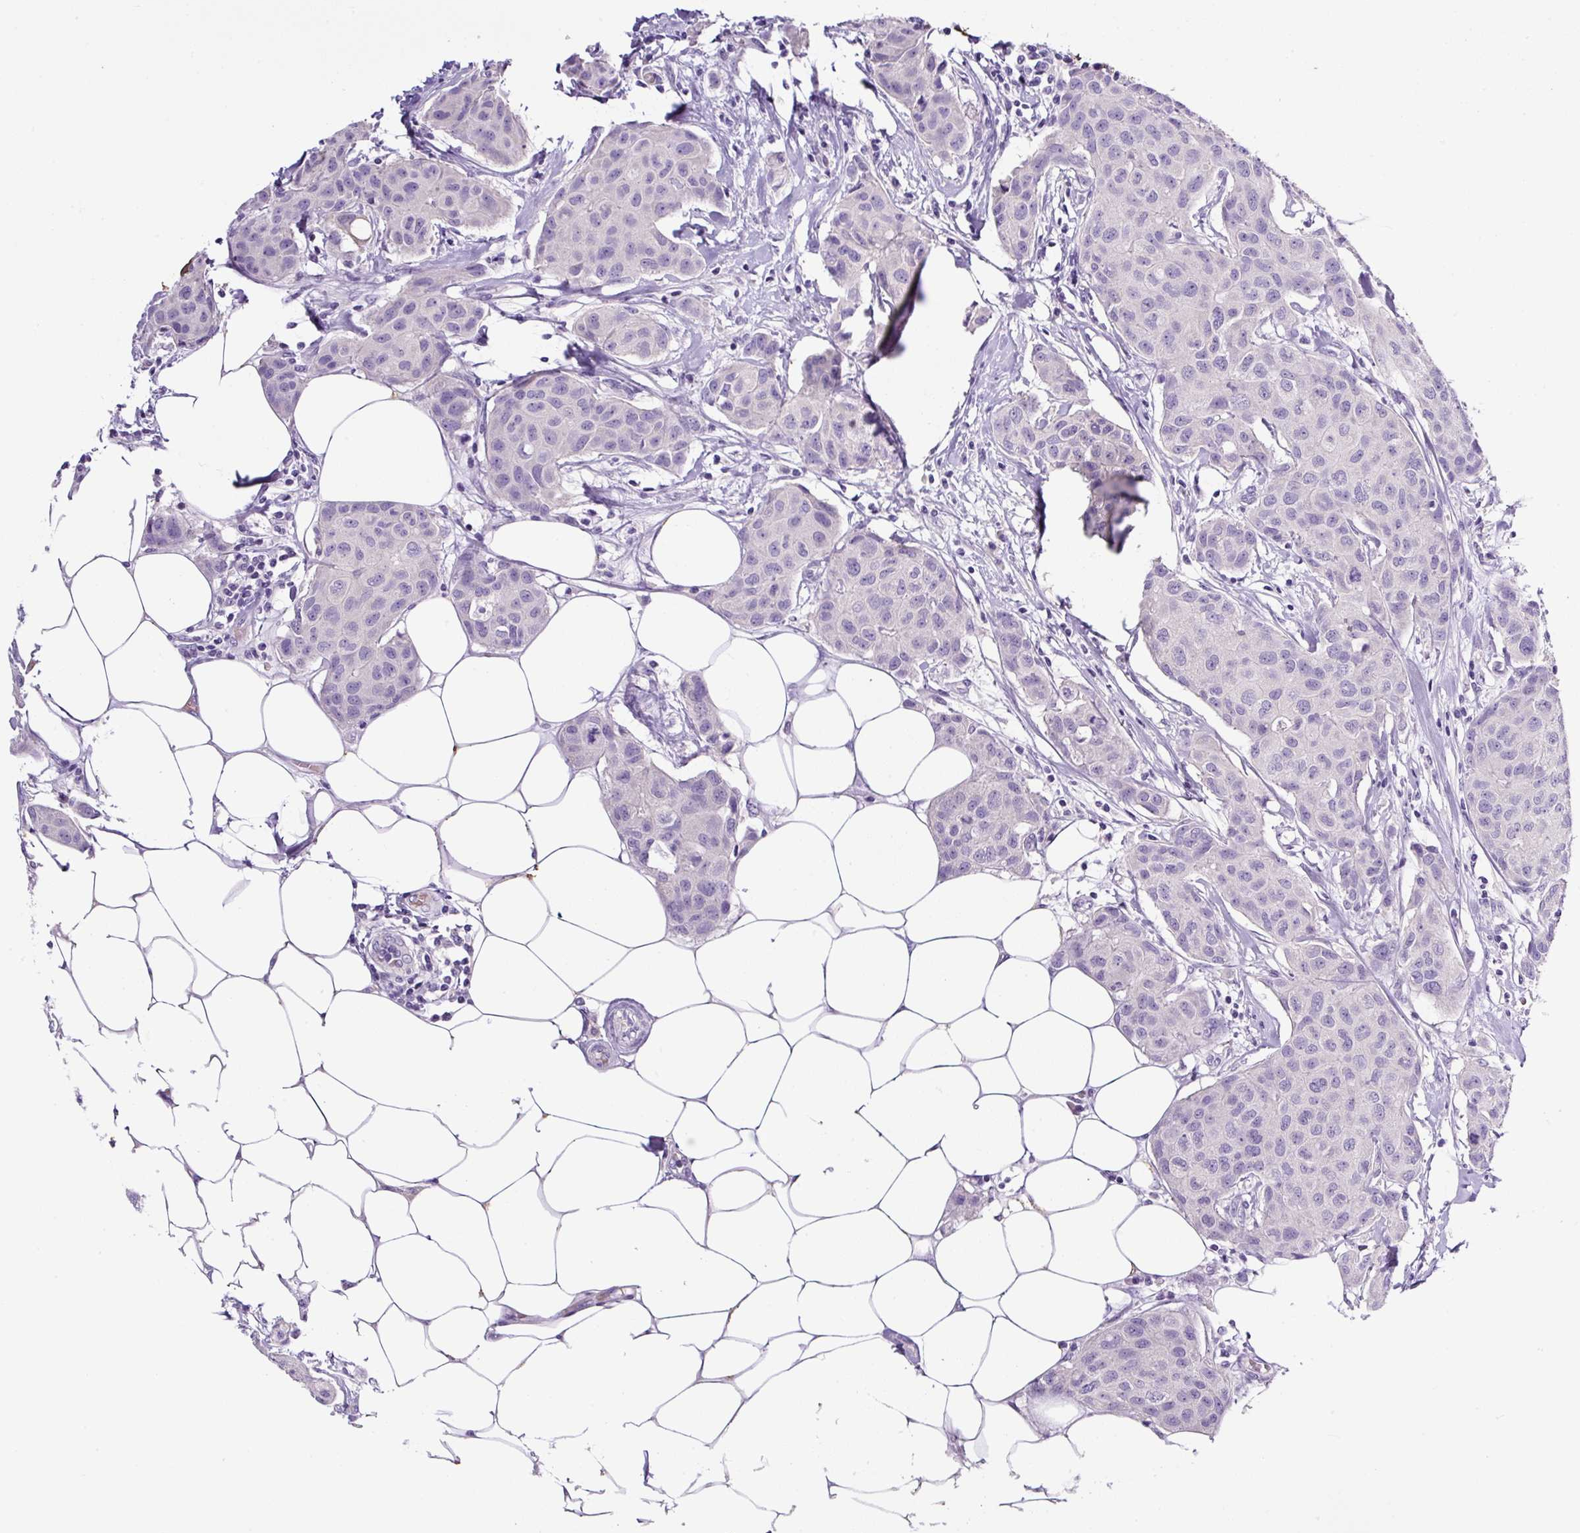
{"staining": {"intensity": "negative", "quantity": "none", "location": "none"}, "tissue": "breast cancer", "cell_type": "Tumor cells", "image_type": "cancer", "snomed": [{"axis": "morphology", "description": "Duct carcinoma"}, {"axis": "topography", "description": "Breast"}, {"axis": "topography", "description": "Lymph node"}], "caption": "Tumor cells show no significant protein expression in breast cancer (invasive ductal carcinoma).", "gene": "SP8", "patient": {"sex": "female", "age": 80}}